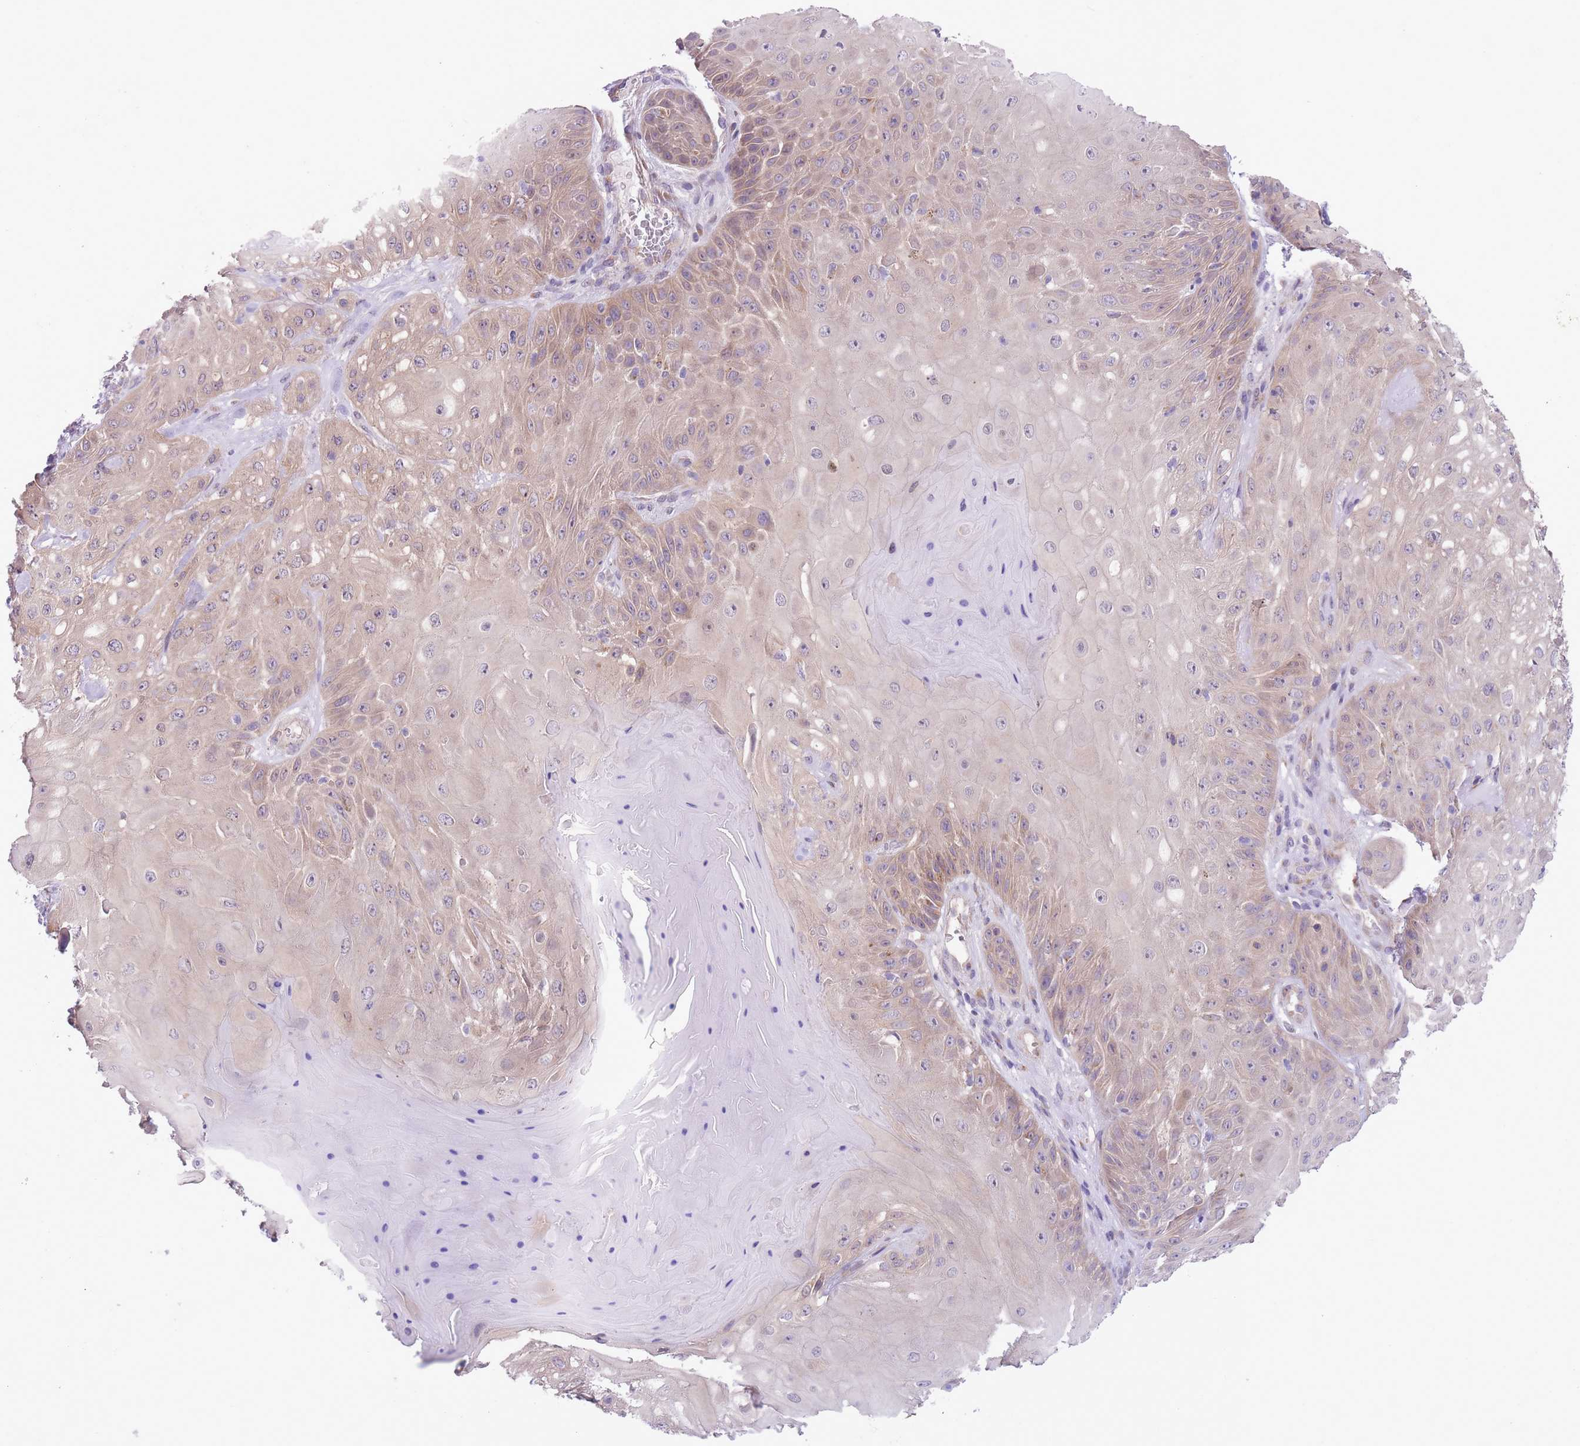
{"staining": {"intensity": "weak", "quantity": "25%-75%", "location": "cytoplasmic/membranous"}, "tissue": "skin cancer", "cell_type": "Tumor cells", "image_type": "cancer", "snomed": [{"axis": "morphology", "description": "Normal tissue, NOS"}, {"axis": "morphology", "description": "Squamous cell carcinoma, NOS"}, {"axis": "topography", "description": "Skin"}, {"axis": "topography", "description": "Cartilage tissue"}], "caption": "Squamous cell carcinoma (skin) stained with immunohistochemistry (IHC) exhibits weak cytoplasmic/membranous staining in approximately 25%-75% of tumor cells.", "gene": "WWOX", "patient": {"sex": "female", "age": 79}}